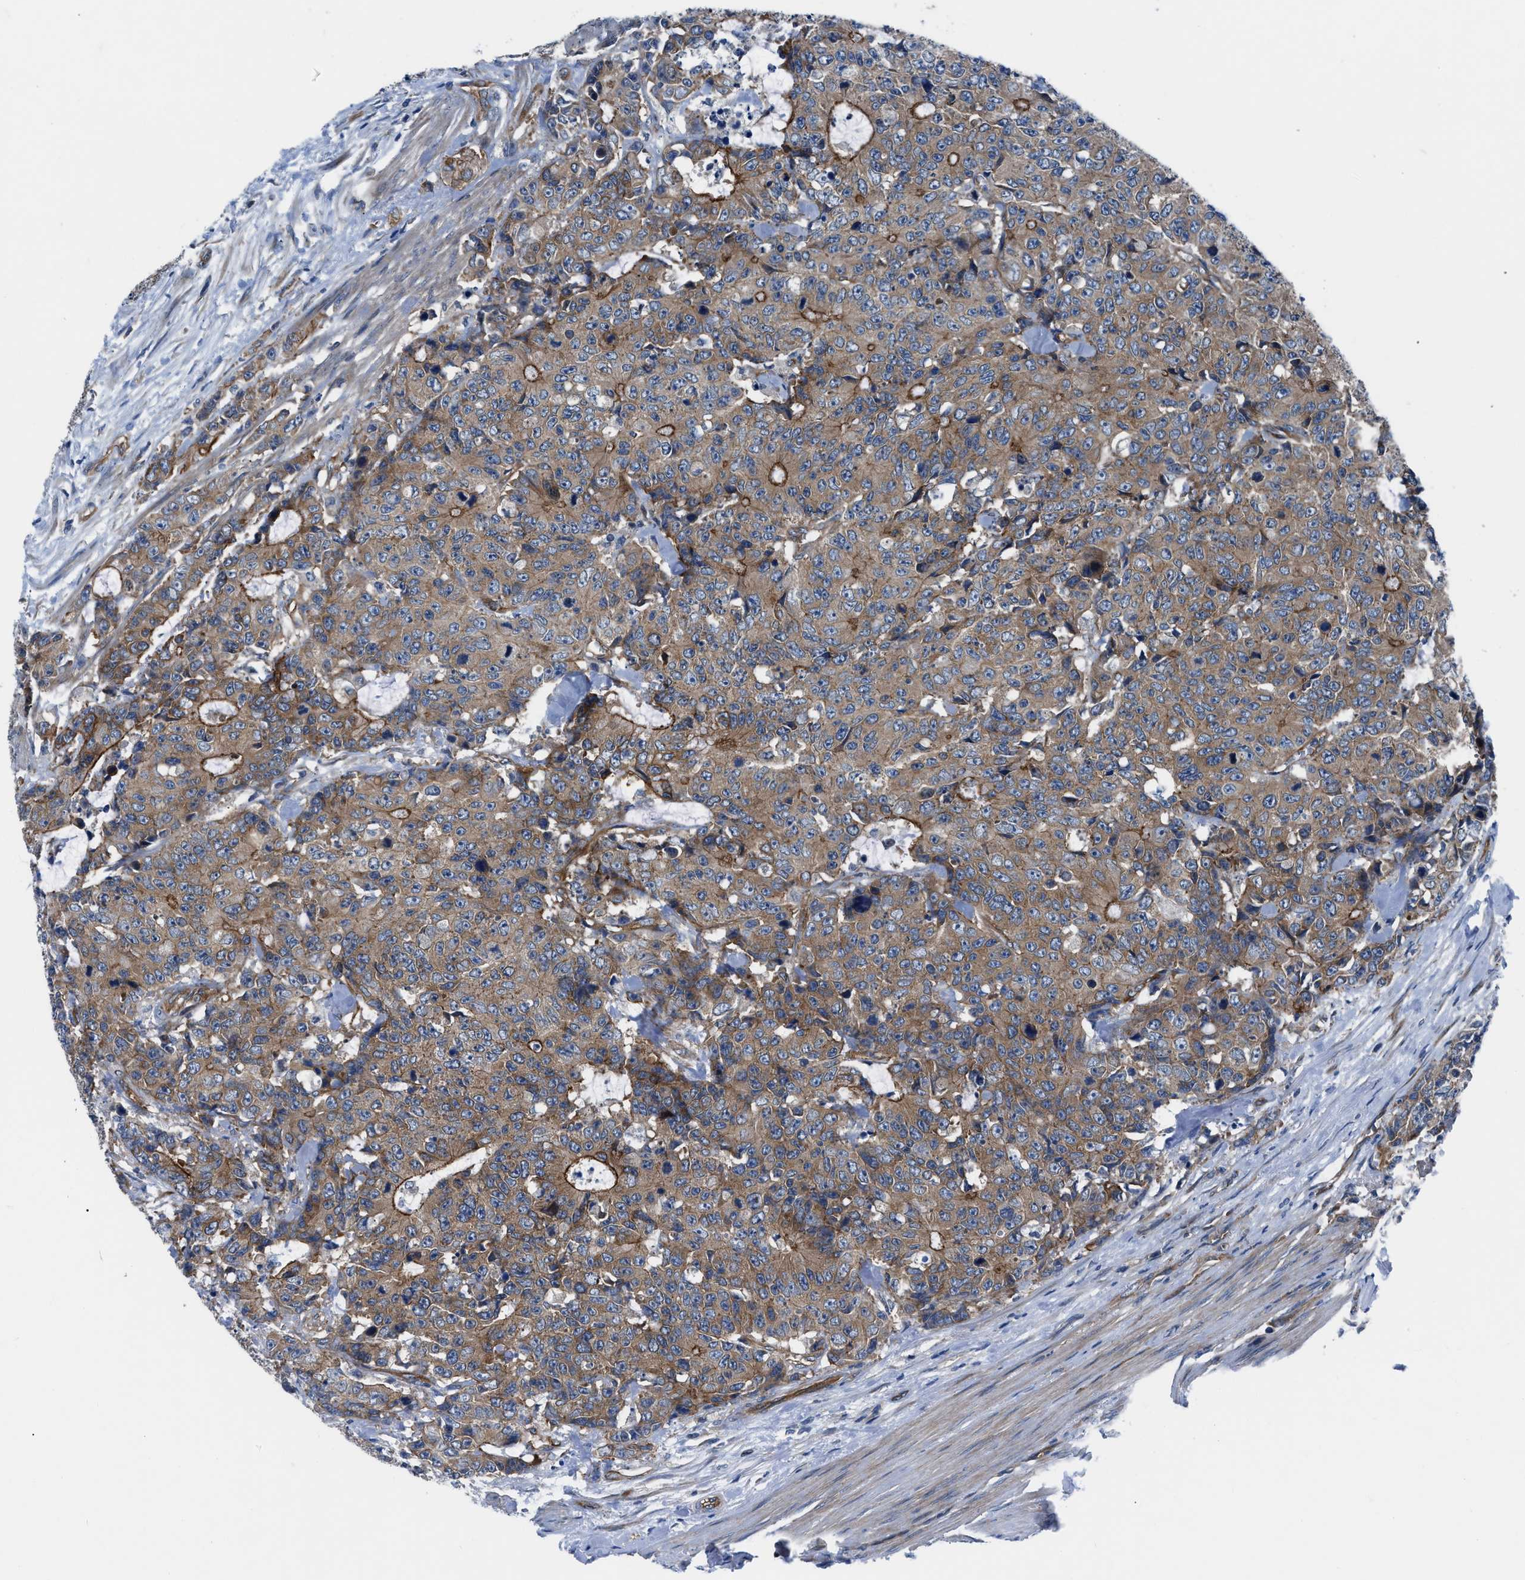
{"staining": {"intensity": "moderate", "quantity": ">75%", "location": "cytoplasmic/membranous"}, "tissue": "colorectal cancer", "cell_type": "Tumor cells", "image_type": "cancer", "snomed": [{"axis": "morphology", "description": "Adenocarcinoma, NOS"}, {"axis": "topography", "description": "Colon"}], "caption": "Immunohistochemistry (DAB) staining of human adenocarcinoma (colorectal) shows moderate cytoplasmic/membranous protein expression in approximately >75% of tumor cells. The staining was performed using DAB, with brown indicating positive protein expression. Nuclei are stained blue with hematoxylin.", "gene": "TRIP4", "patient": {"sex": "female", "age": 86}}